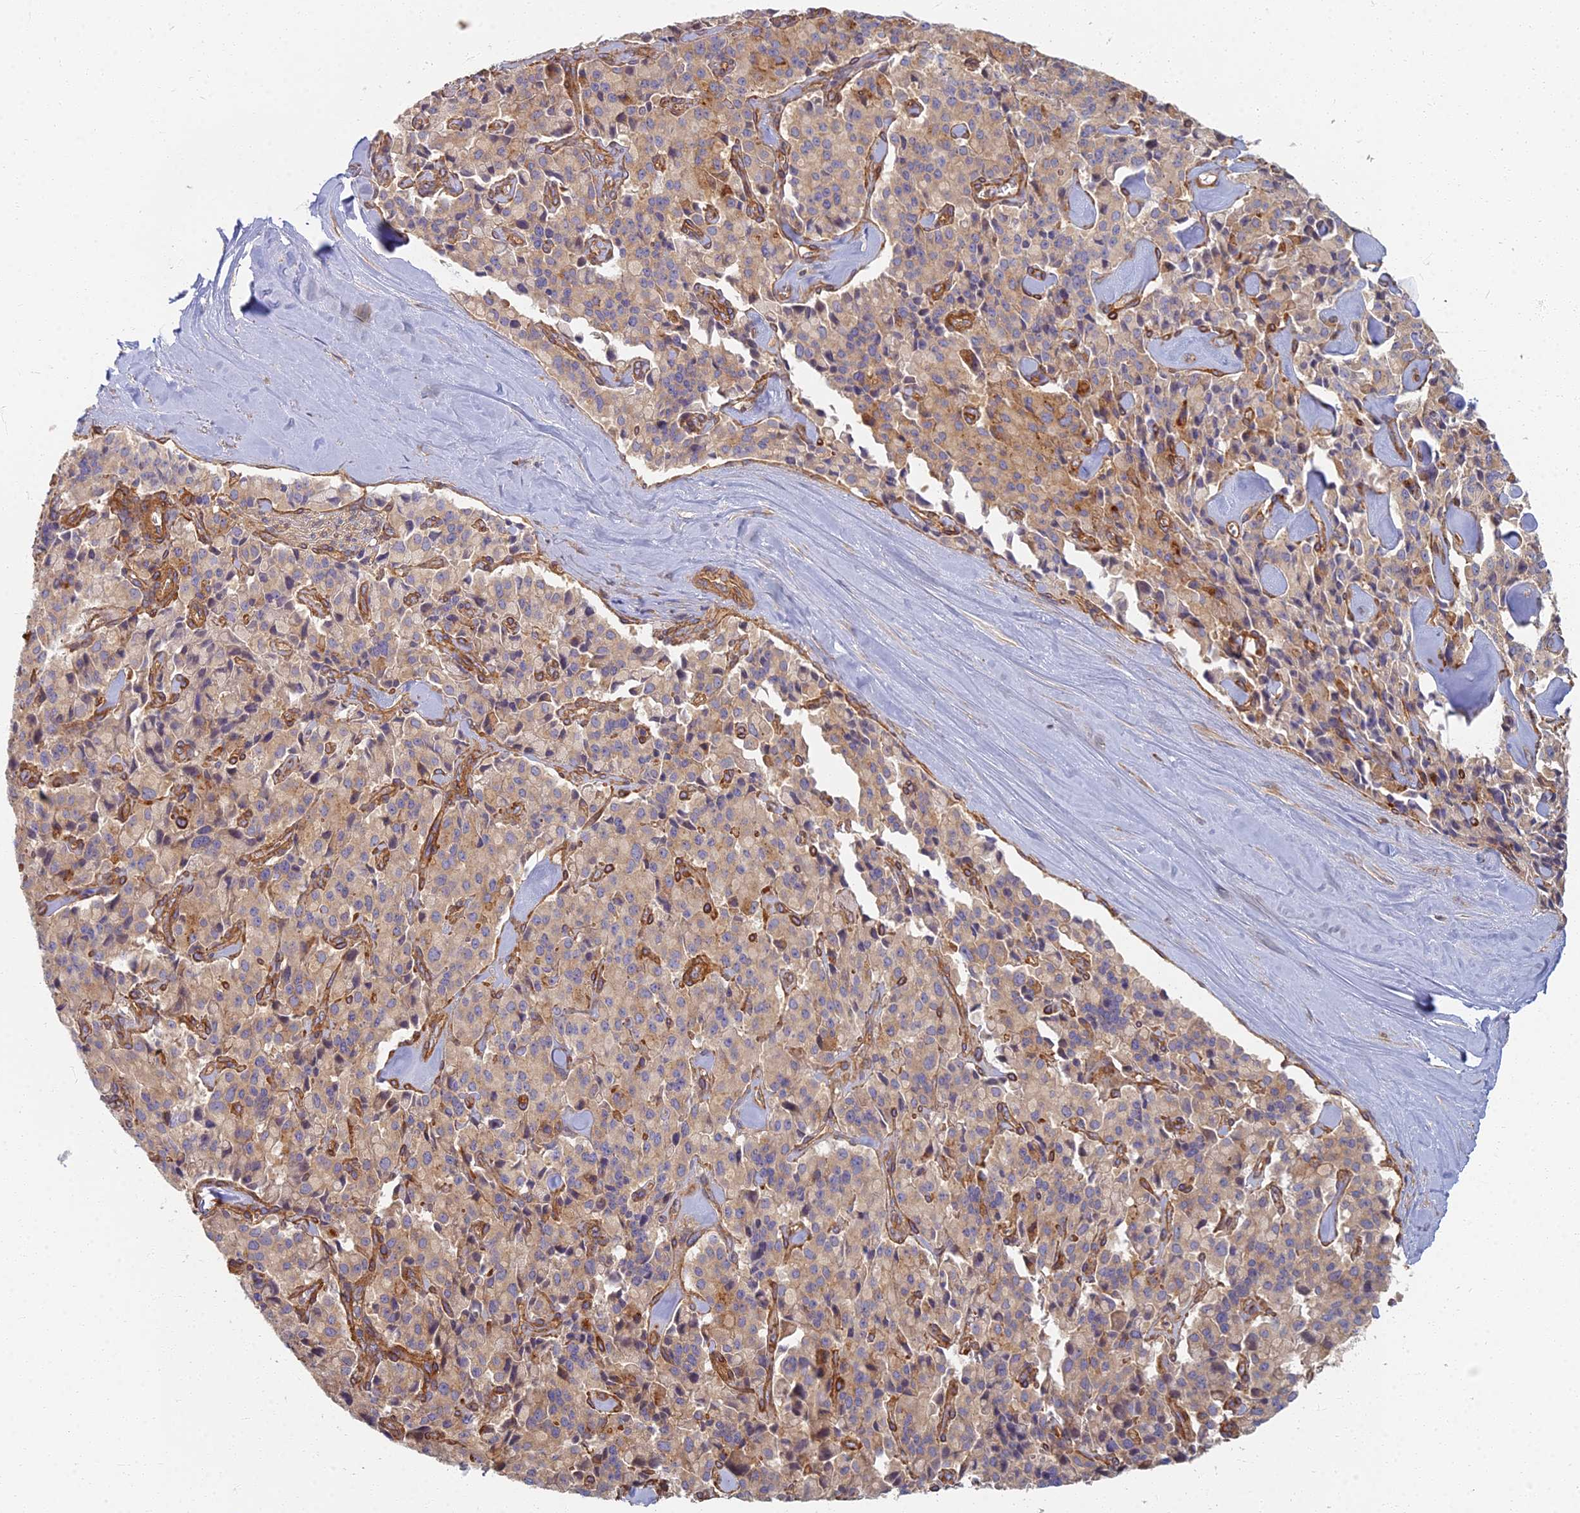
{"staining": {"intensity": "weak", "quantity": "25%-75%", "location": "cytoplasmic/membranous"}, "tissue": "pancreatic cancer", "cell_type": "Tumor cells", "image_type": "cancer", "snomed": [{"axis": "morphology", "description": "Adenocarcinoma, NOS"}, {"axis": "topography", "description": "Pancreas"}], "caption": "Tumor cells exhibit weak cytoplasmic/membranous positivity in approximately 25%-75% of cells in pancreatic cancer. (DAB IHC, brown staining for protein, blue staining for nuclei).", "gene": "RBSN", "patient": {"sex": "male", "age": 65}}